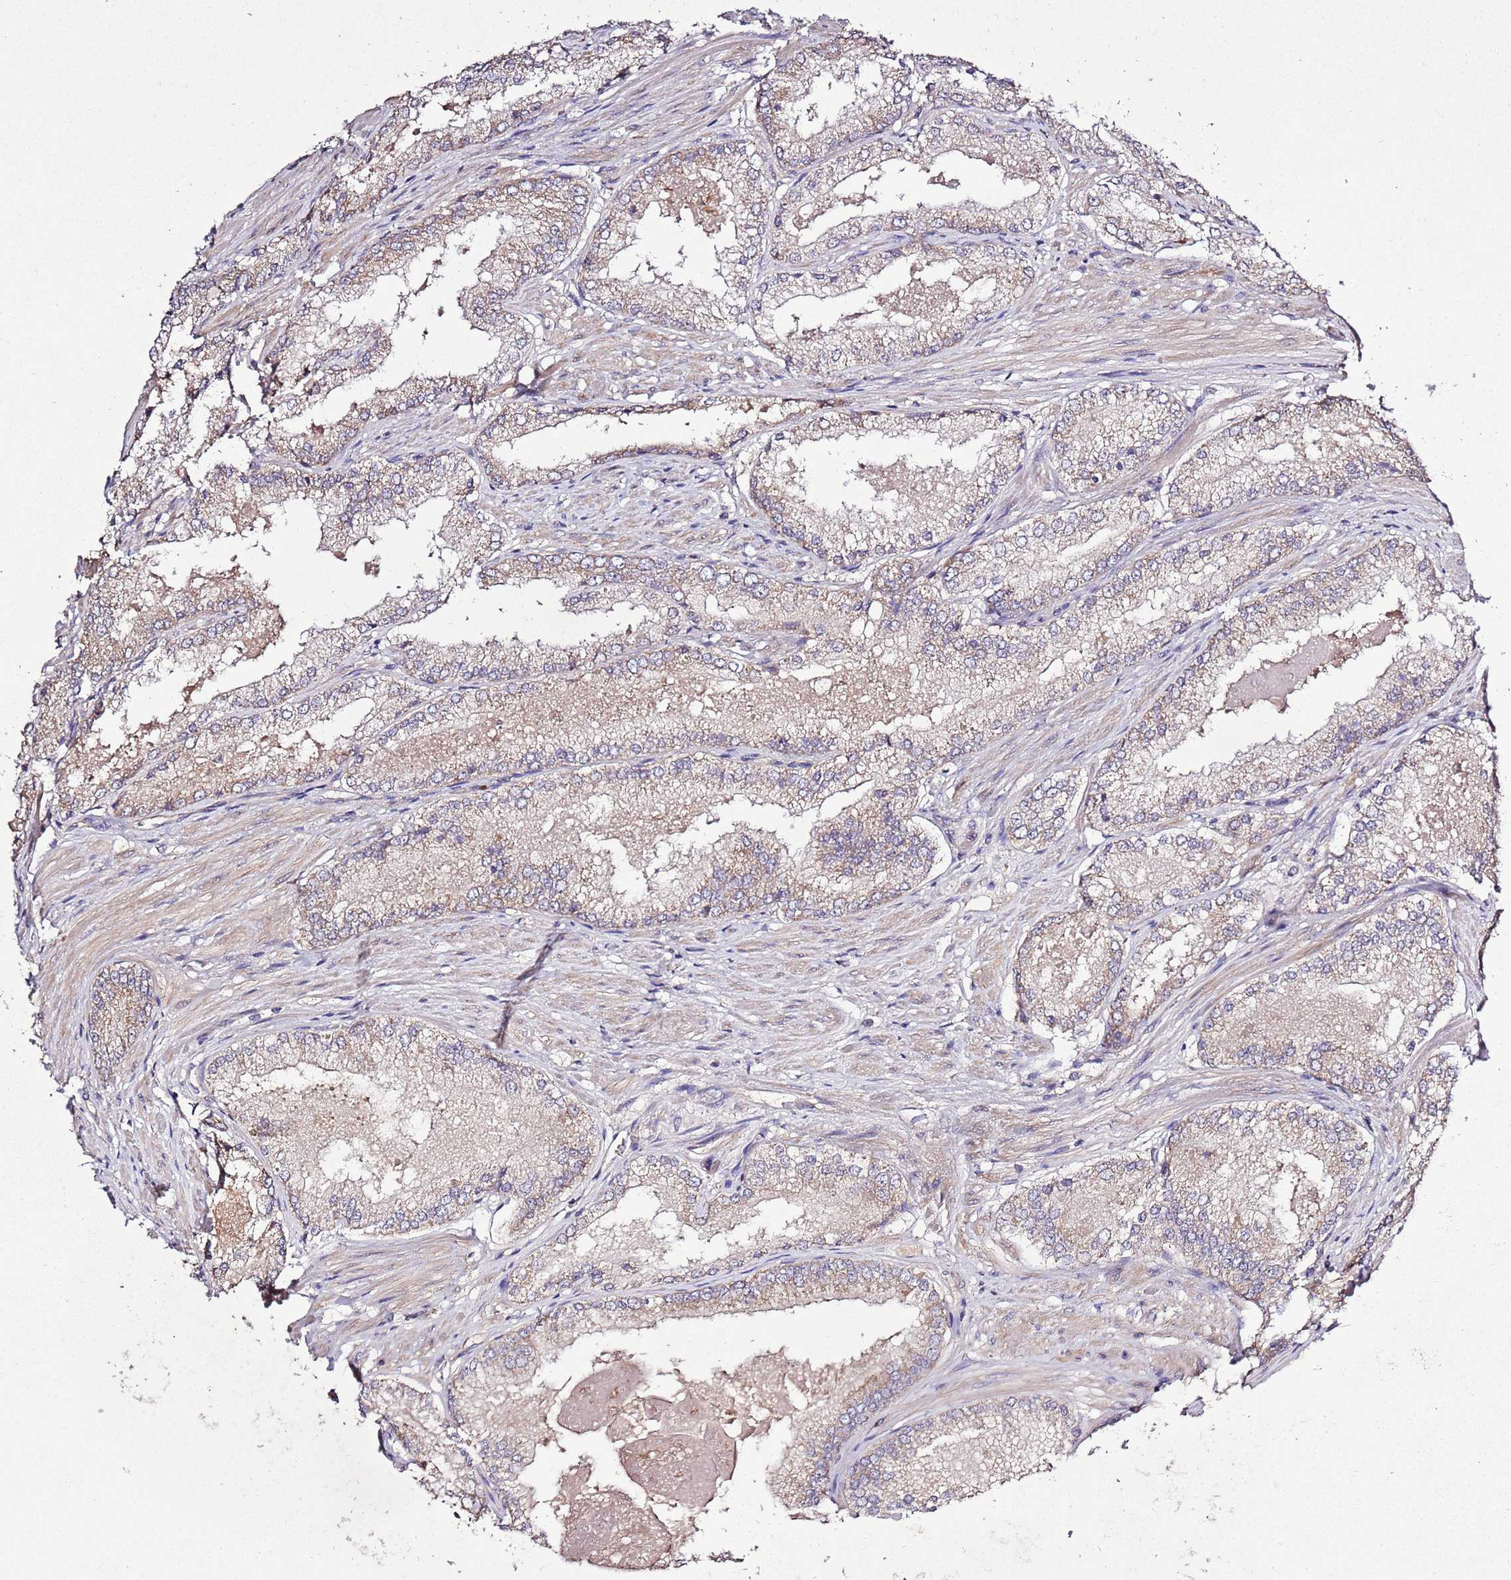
{"staining": {"intensity": "moderate", "quantity": "25%-75%", "location": "cytoplasmic/membranous"}, "tissue": "prostate cancer", "cell_type": "Tumor cells", "image_type": "cancer", "snomed": [{"axis": "morphology", "description": "Adenocarcinoma, Low grade"}, {"axis": "topography", "description": "Prostate"}], "caption": "Prostate low-grade adenocarcinoma stained for a protein (brown) demonstrates moderate cytoplasmic/membranous positive staining in approximately 25%-75% of tumor cells.", "gene": "MFNG", "patient": {"sex": "male", "age": 68}}